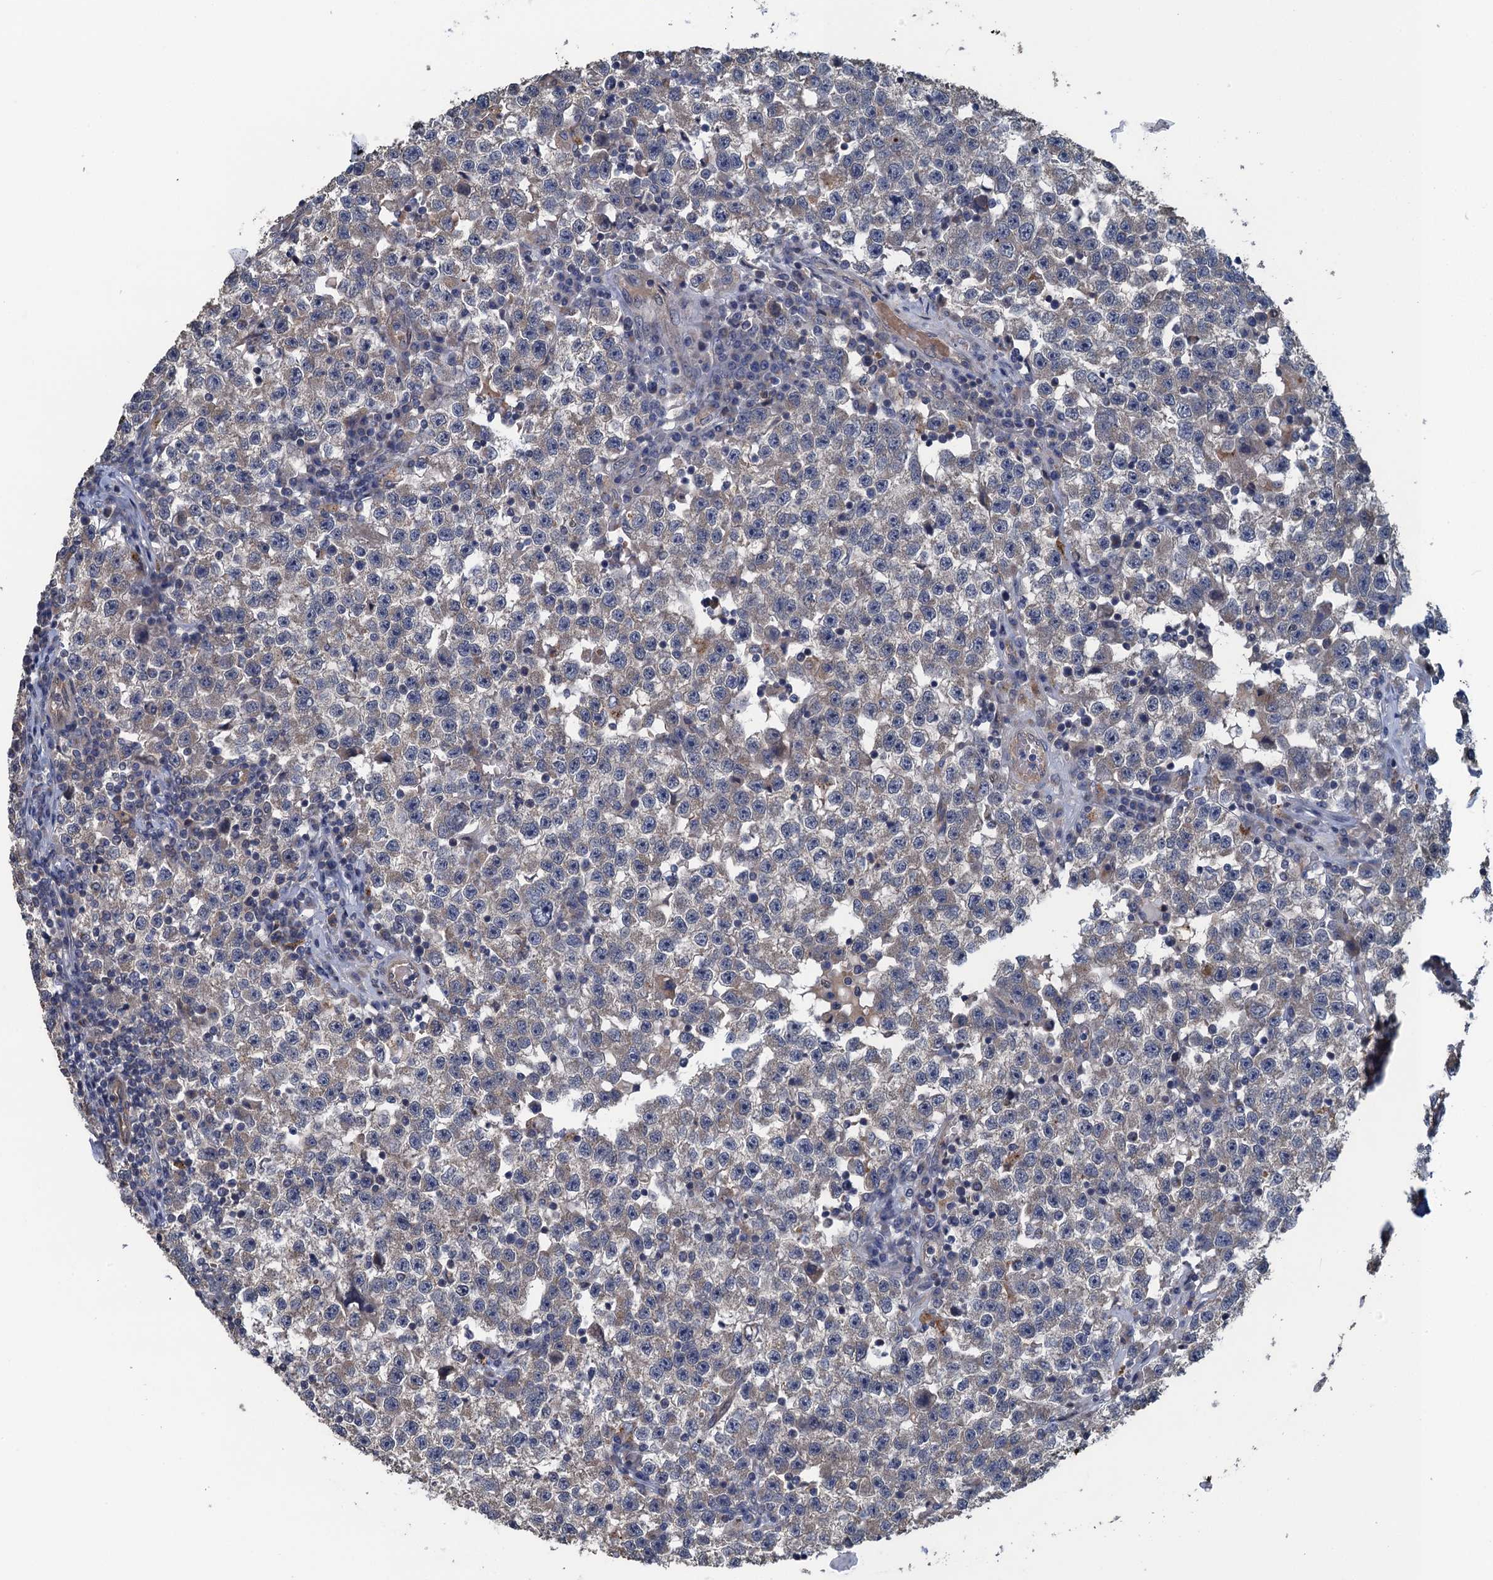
{"staining": {"intensity": "moderate", "quantity": "25%-75%", "location": "cytoplasmic/membranous"}, "tissue": "testis cancer", "cell_type": "Tumor cells", "image_type": "cancer", "snomed": [{"axis": "morphology", "description": "Seminoma, NOS"}, {"axis": "topography", "description": "Testis"}], "caption": "Protein staining by IHC demonstrates moderate cytoplasmic/membranous positivity in about 25%-75% of tumor cells in testis seminoma.", "gene": "KBTBD8", "patient": {"sex": "male", "age": 22}}